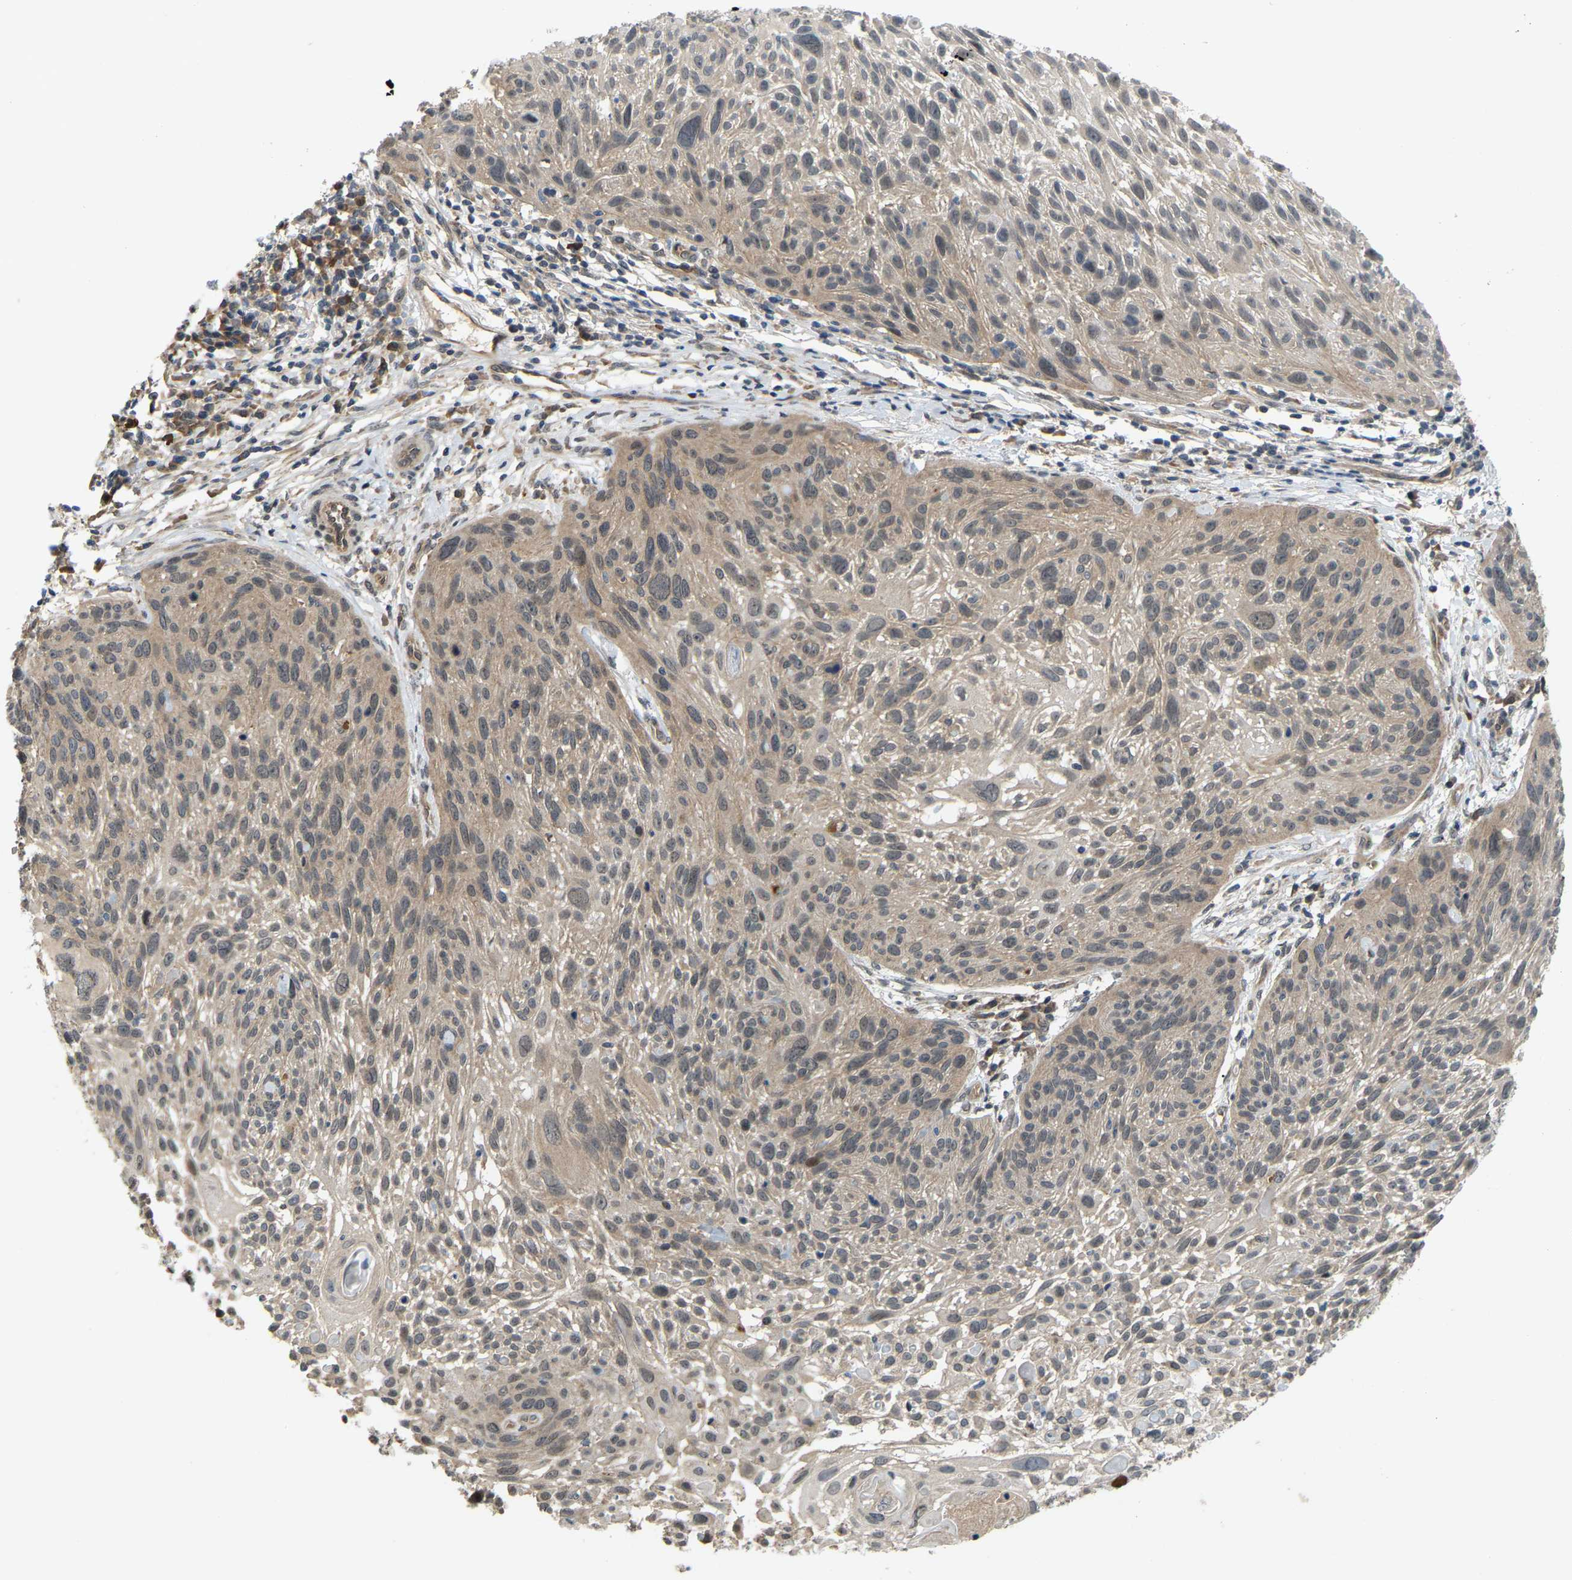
{"staining": {"intensity": "weak", "quantity": ">75%", "location": "cytoplasmic/membranous"}, "tissue": "cervical cancer", "cell_type": "Tumor cells", "image_type": "cancer", "snomed": [{"axis": "morphology", "description": "Squamous cell carcinoma, NOS"}, {"axis": "topography", "description": "Cervix"}], "caption": "Brown immunohistochemical staining in cervical squamous cell carcinoma reveals weak cytoplasmic/membranous expression in approximately >75% of tumor cells.", "gene": "CROT", "patient": {"sex": "female", "age": 51}}